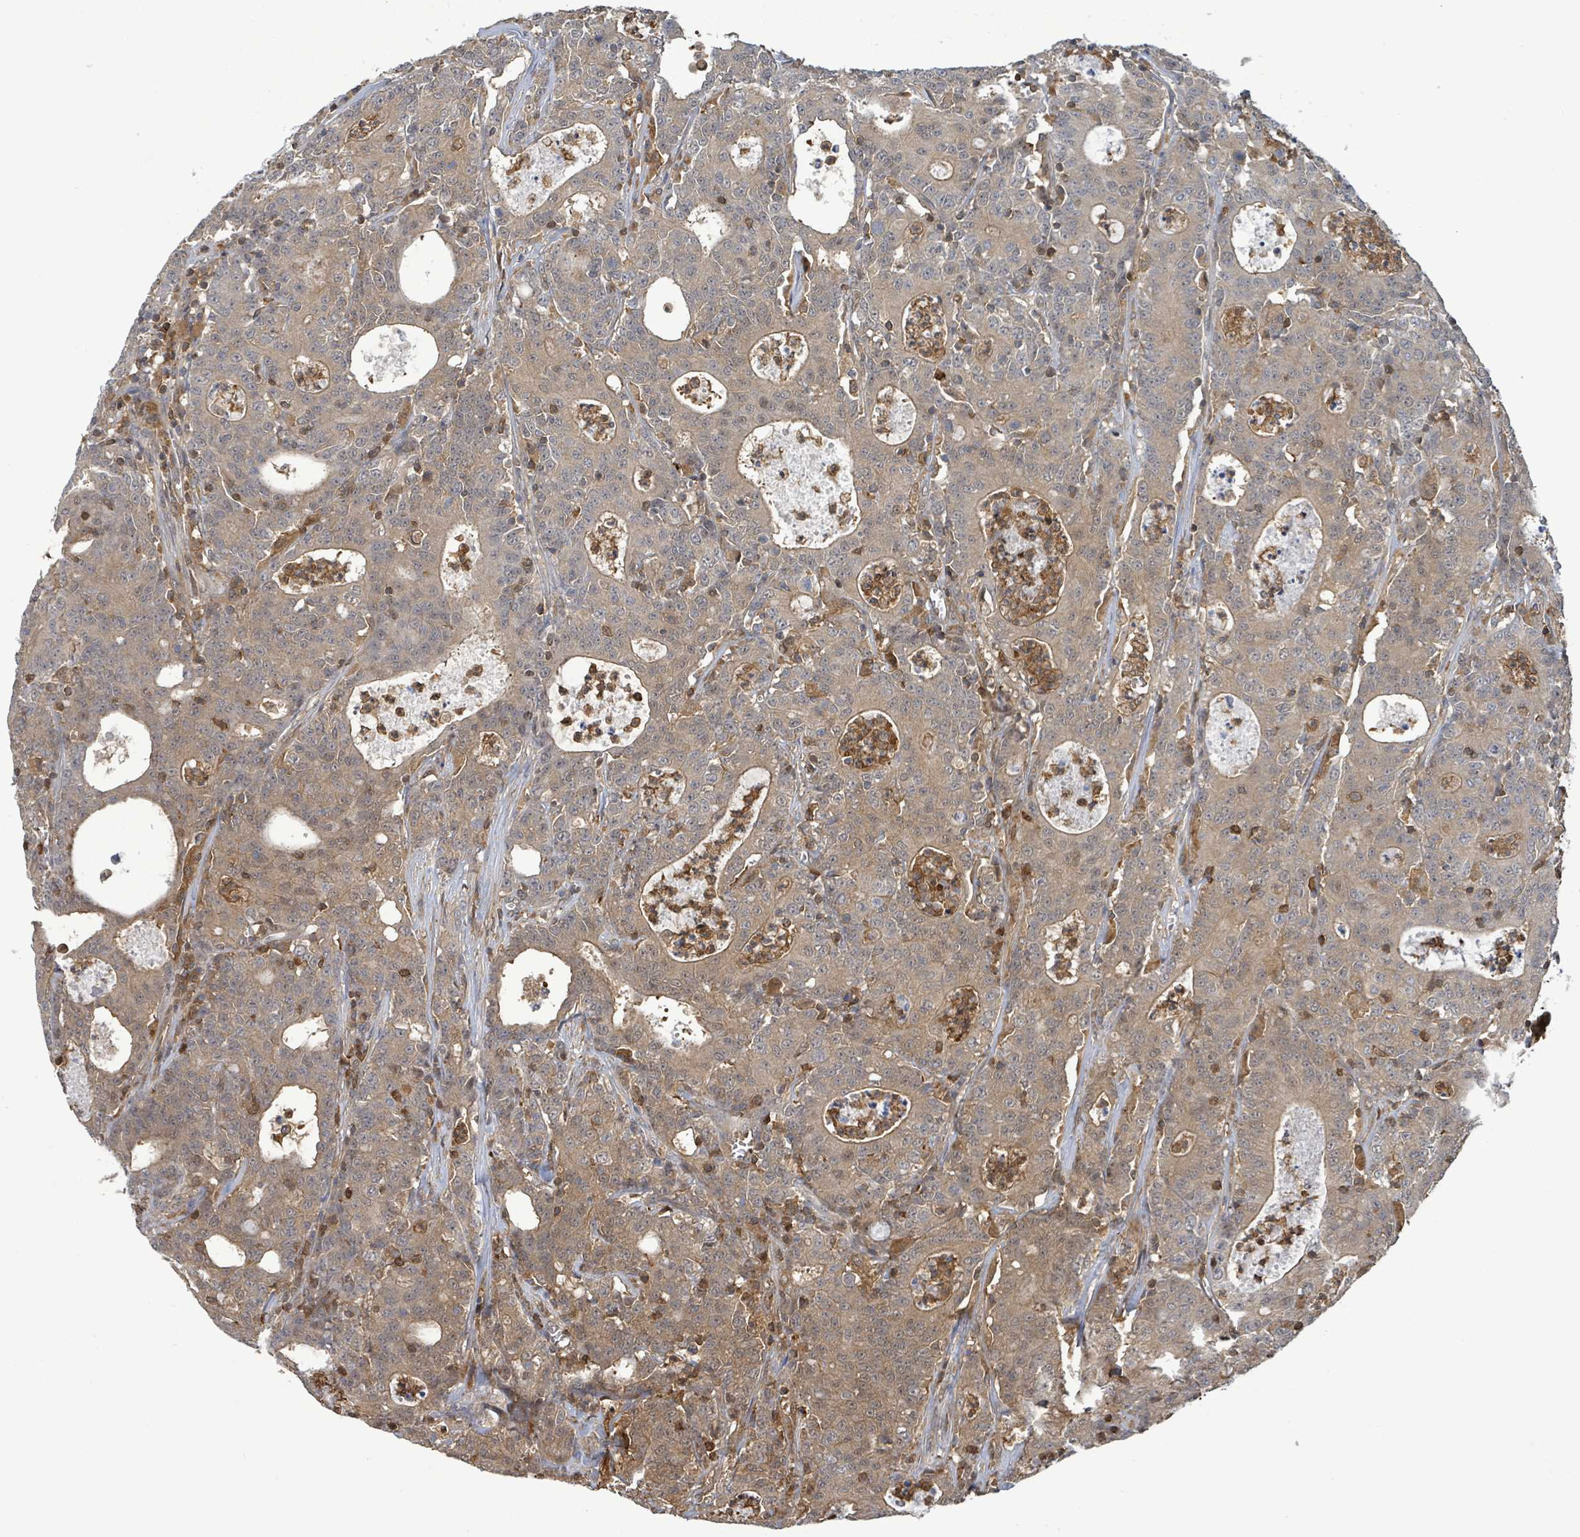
{"staining": {"intensity": "weak", "quantity": "<25%", "location": "cytoplasmic/membranous"}, "tissue": "colorectal cancer", "cell_type": "Tumor cells", "image_type": "cancer", "snomed": [{"axis": "morphology", "description": "Adenocarcinoma, NOS"}, {"axis": "topography", "description": "Colon"}], "caption": "Immunohistochemistry photomicrograph of colorectal adenocarcinoma stained for a protein (brown), which demonstrates no staining in tumor cells.", "gene": "PGAM1", "patient": {"sex": "male", "age": 83}}